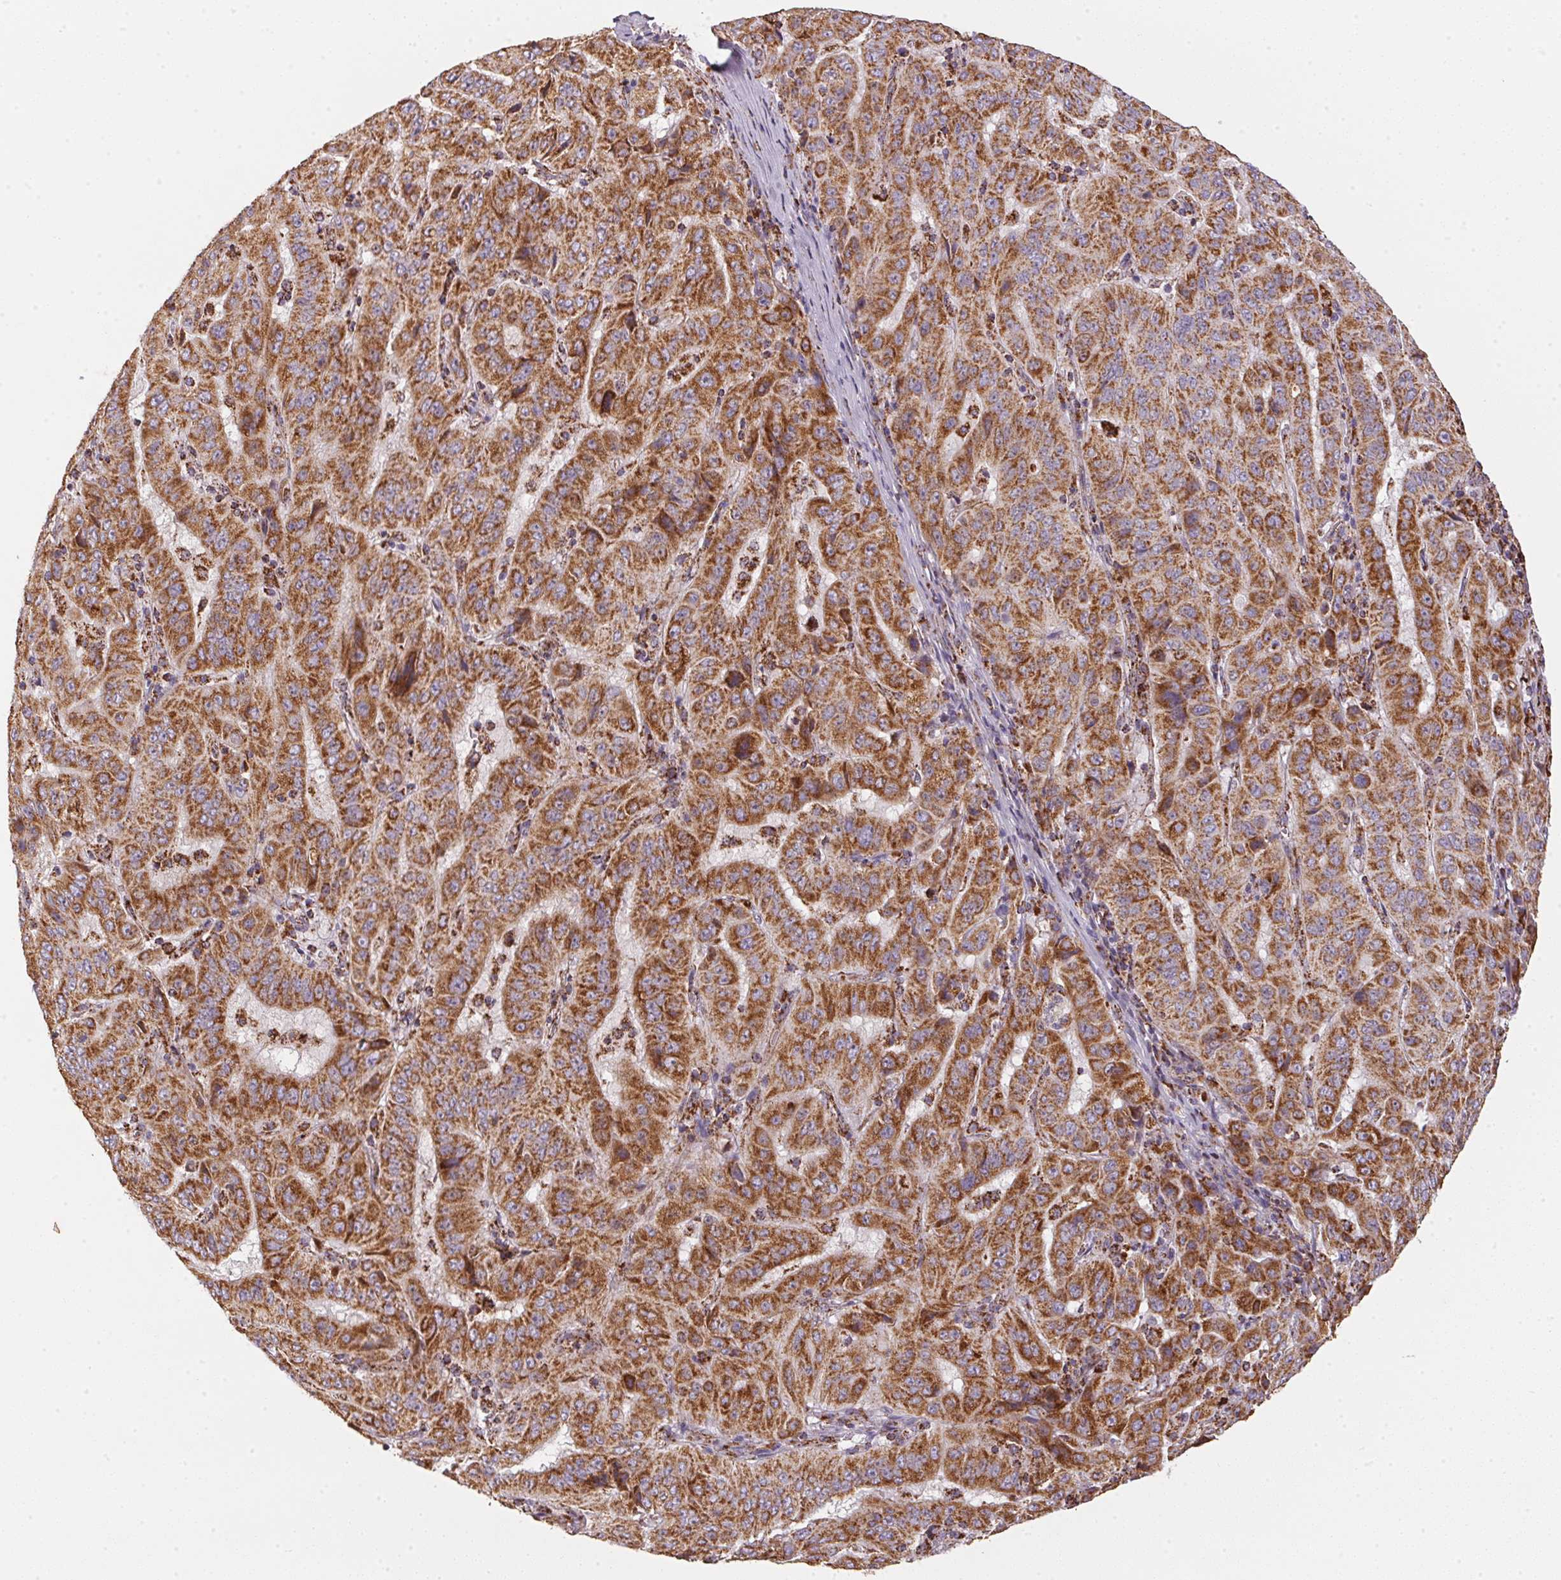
{"staining": {"intensity": "strong", "quantity": ">75%", "location": "cytoplasmic/membranous"}, "tissue": "pancreatic cancer", "cell_type": "Tumor cells", "image_type": "cancer", "snomed": [{"axis": "morphology", "description": "Adenocarcinoma, NOS"}, {"axis": "topography", "description": "Pancreas"}], "caption": "Protein staining of adenocarcinoma (pancreatic) tissue reveals strong cytoplasmic/membranous staining in about >75% of tumor cells.", "gene": "NDUFS2", "patient": {"sex": "male", "age": 63}}